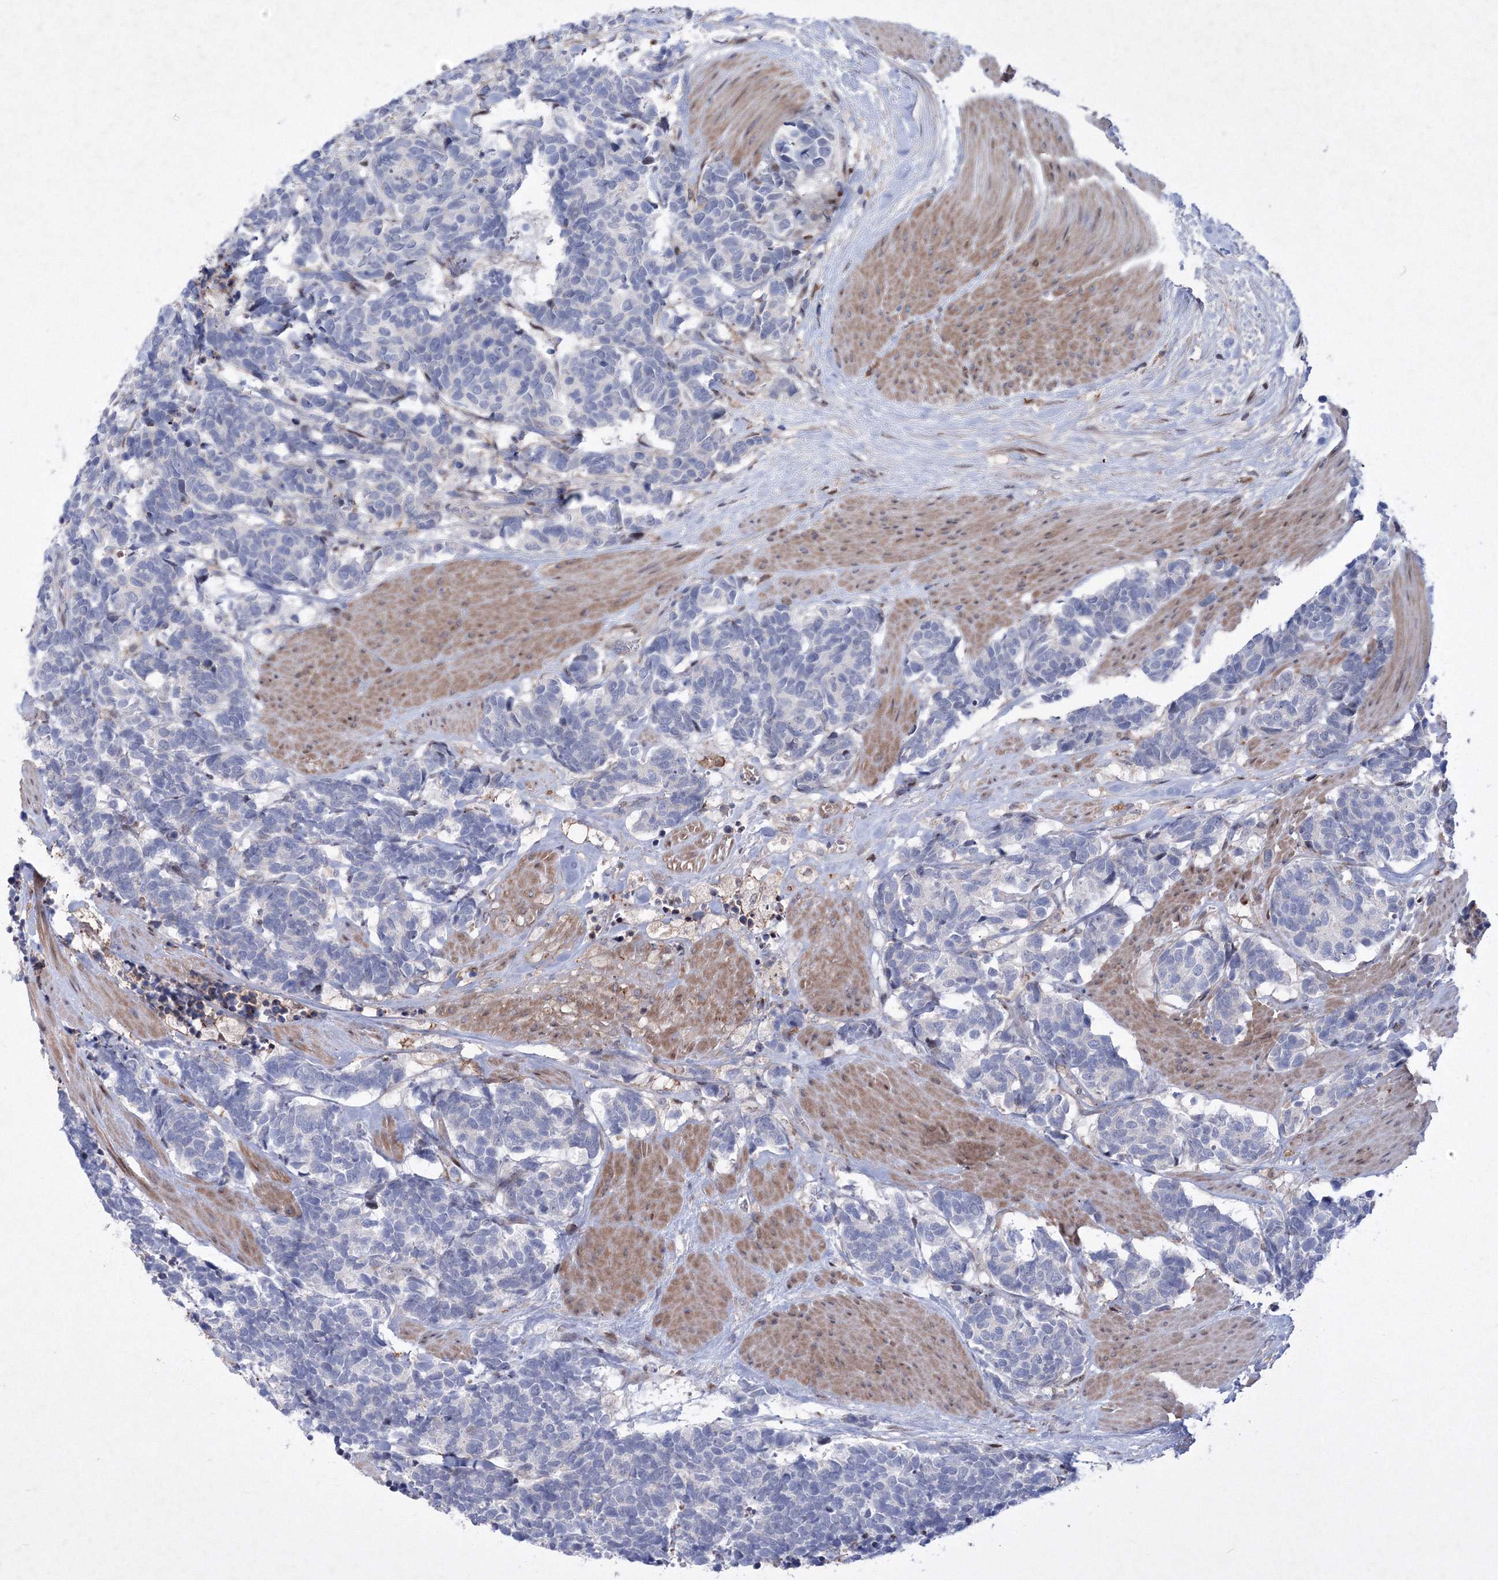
{"staining": {"intensity": "negative", "quantity": "none", "location": "none"}, "tissue": "carcinoid", "cell_type": "Tumor cells", "image_type": "cancer", "snomed": [{"axis": "morphology", "description": "Carcinoma, NOS"}, {"axis": "morphology", "description": "Carcinoid, malignant, NOS"}, {"axis": "topography", "description": "Urinary bladder"}], "caption": "DAB (3,3'-diaminobenzidine) immunohistochemical staining of malignant carcinoid shows no significant staining in tumor cells.", "gene": "RNPEPL1", "patient": {"sex": "male", "age": 57}}